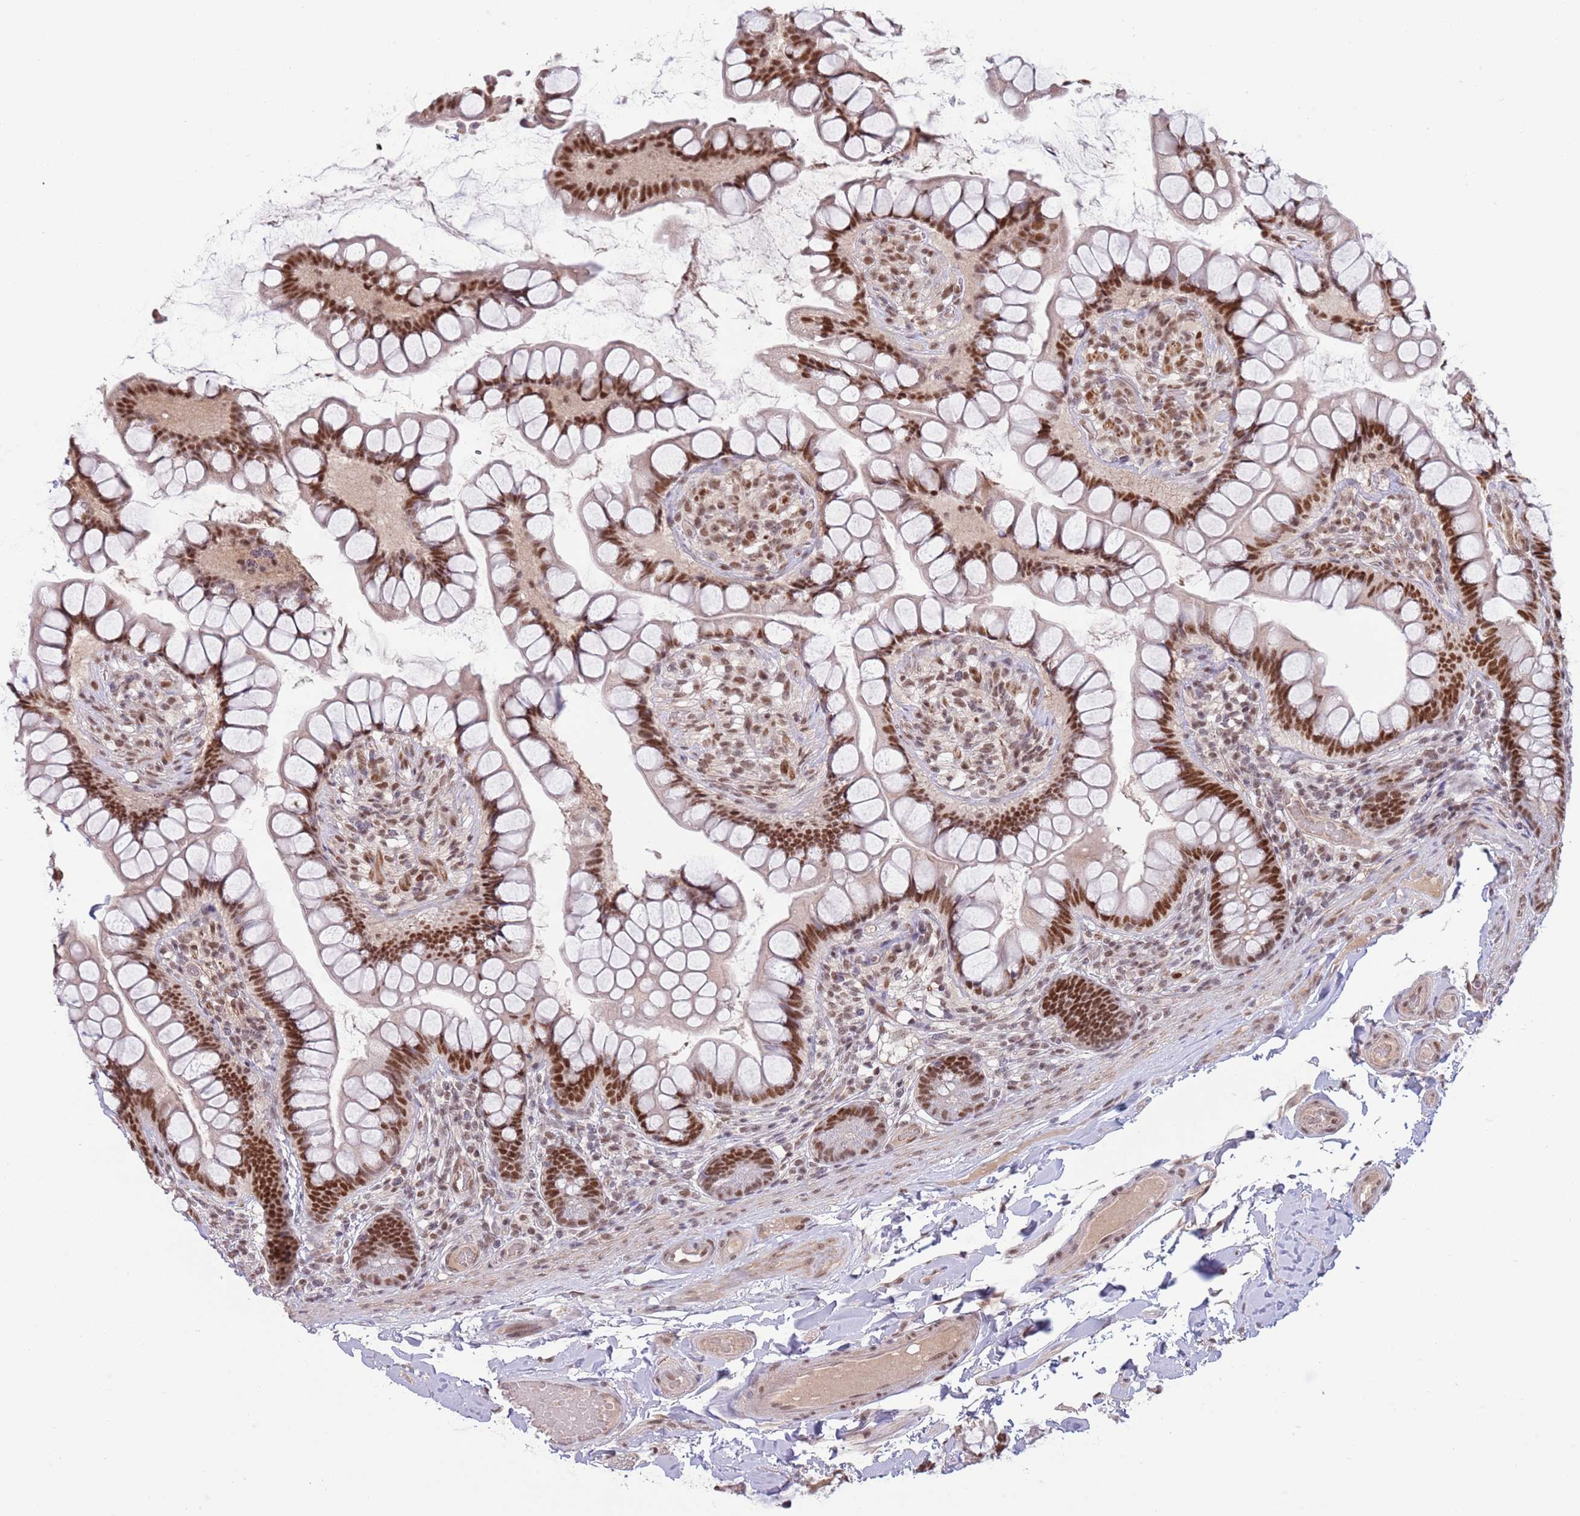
{"staining": {"intensity": "strong", "quantity": ">75%", "location": "nuclear"}, "tissue": "small intestine", "cell_type": "Glandular cells", "image_type": "normal", "snomed": [{"axis": "morphology", "description": "Normal tissue, NOS"}, {"axis": "topography", "description": "Small intestine"}], "caption": "Immunohistochemistry (IHC) photomicrograph of normal small intestine: small intestine stained using IHC demonstrates high levels of strong protein expression localized specifically in the nuclear of glandular cells, appearing as a nuclear brown color.", "gene": "ZBTB7A", "patient": {"sex": "male", "age": 70}}